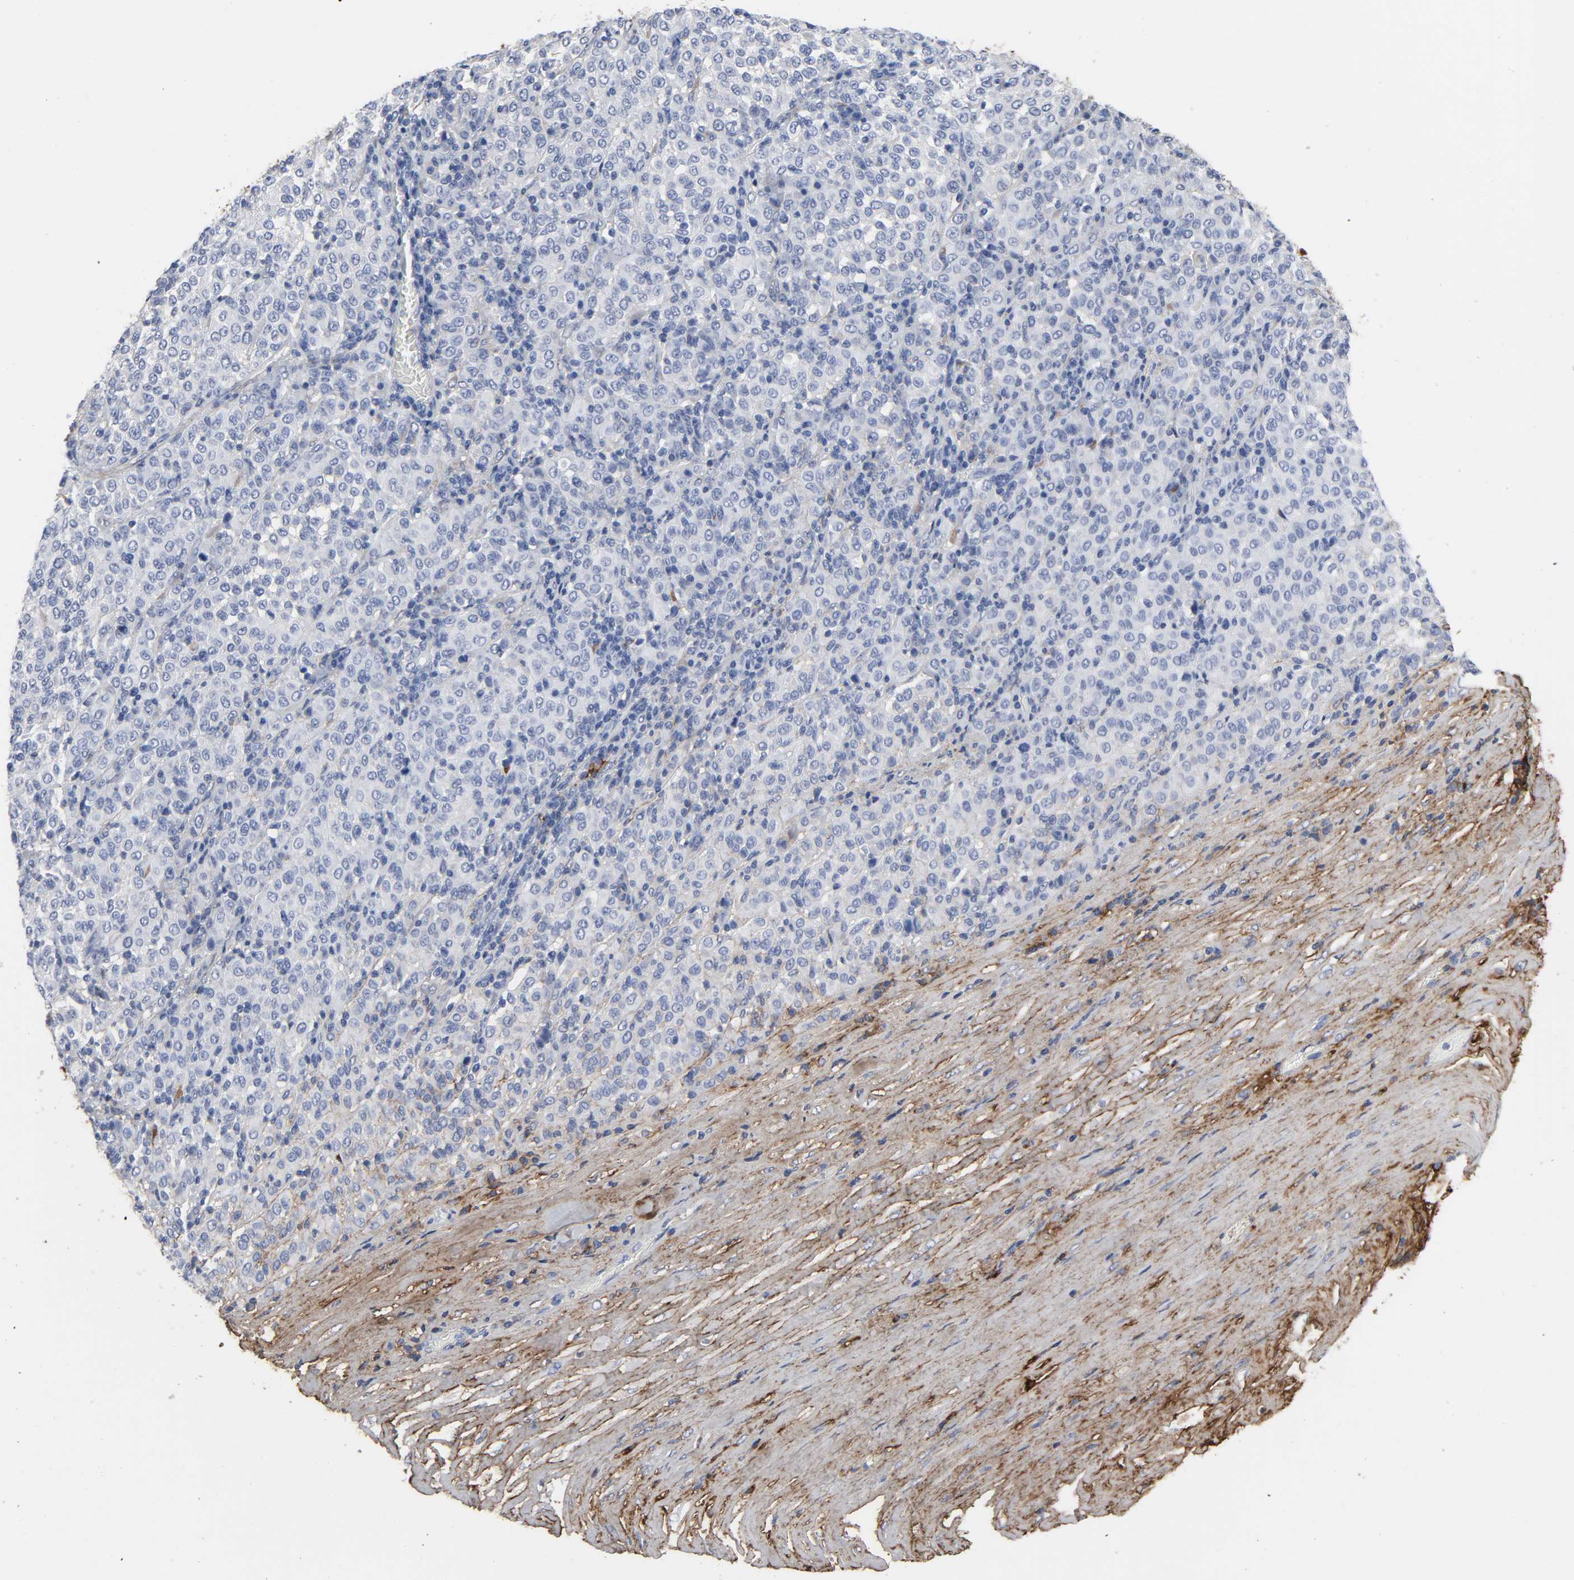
{"staining": {"intensity": "negative", "quantity": "none", "location": "none"}, "tissue": "melanoma", "cell_type": "Tumor cells", "image_type": "cancer", "snomed": [{"axis": "morphology", "description": "Malignant melanoma, Metastatic site"}, {"axis": "topography", "description": "Pancreas"}], "caption": "Human malignant melanoma (metastatic site) stained for a protein using immunohistochemistry (IHC) reveals no staining in tumor cells.", "gene": "FBLN1", "patient": {"sex": "female", "age": 30}}